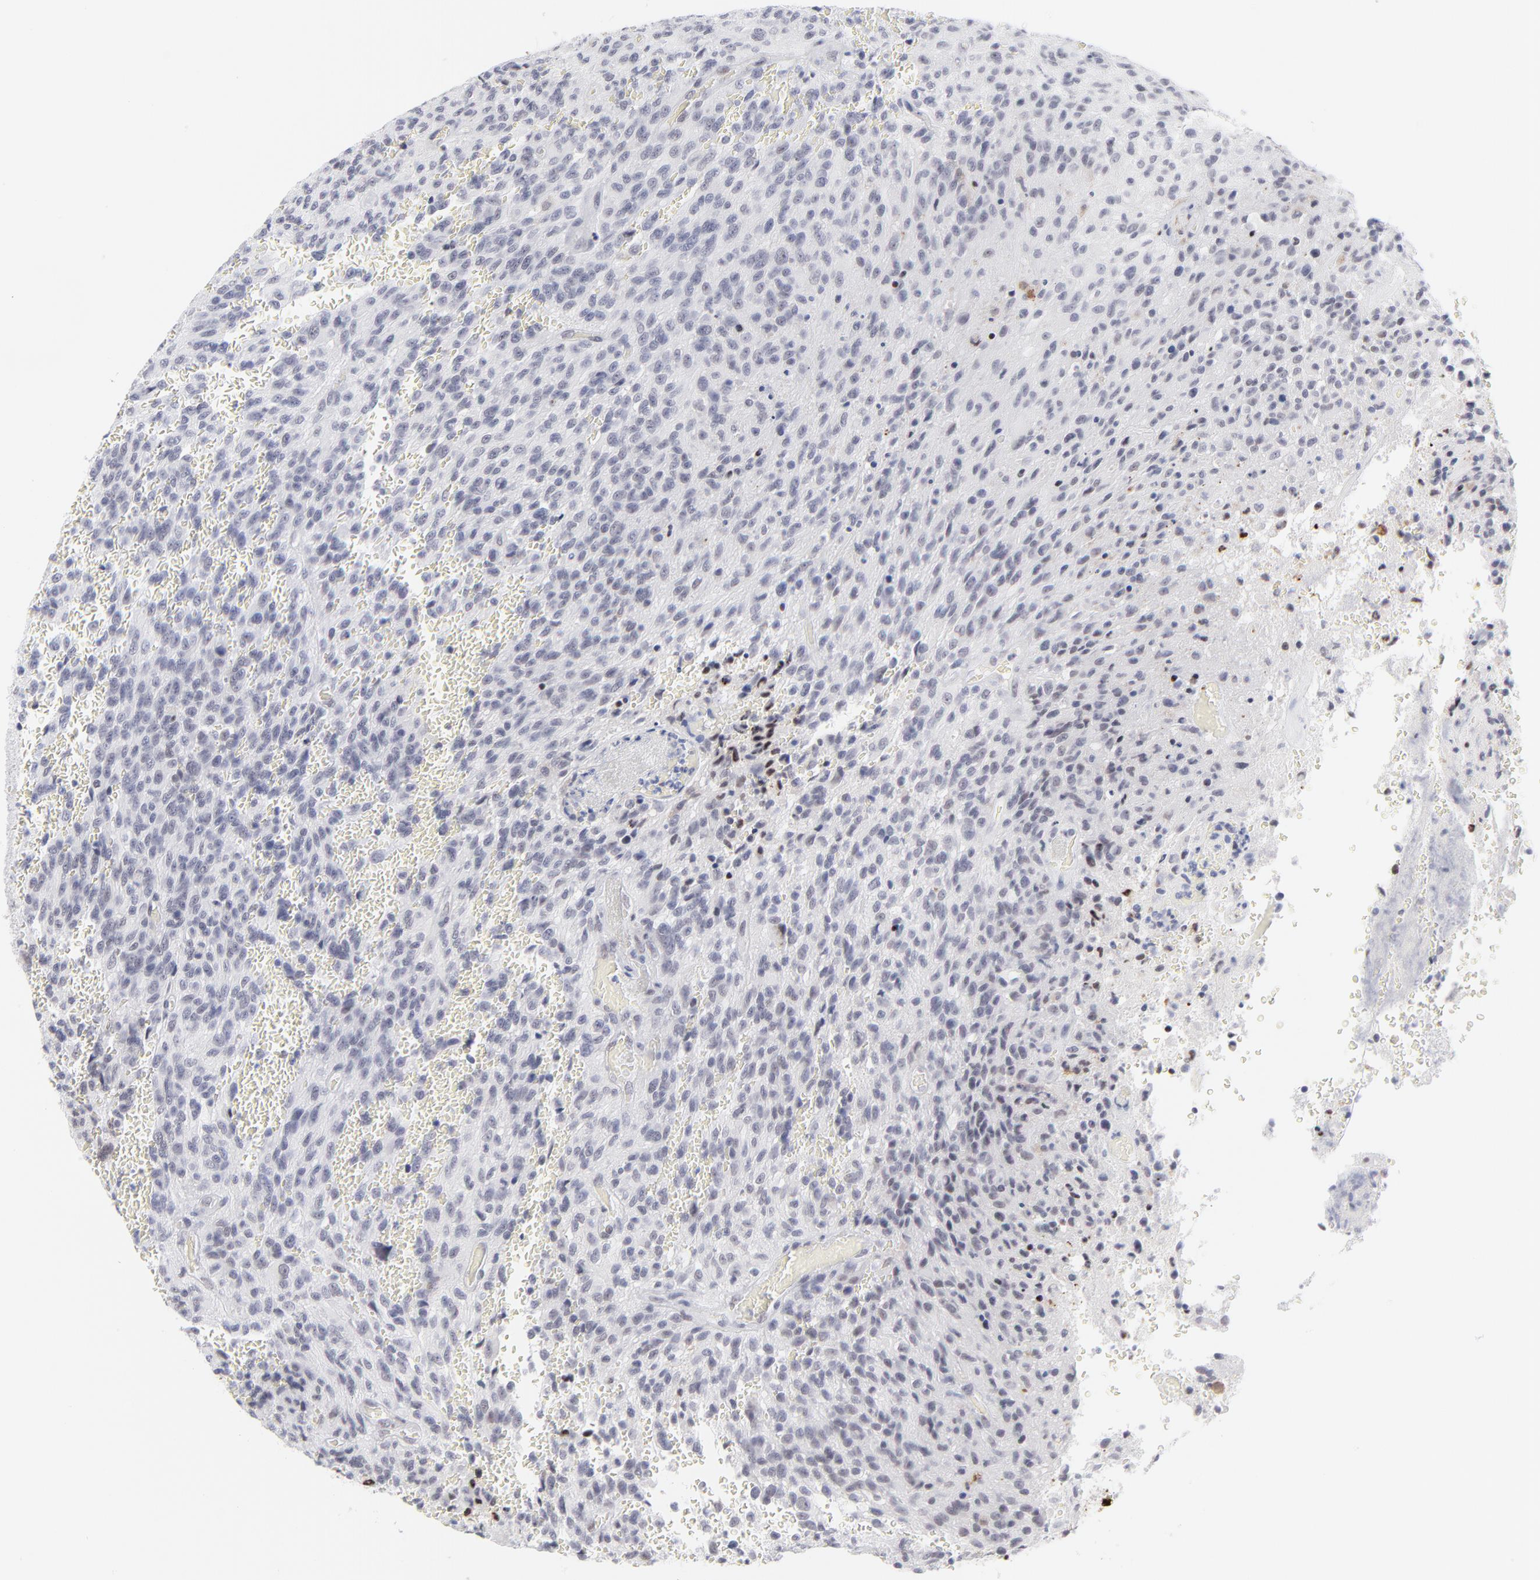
{"staining": {"intensity": "negative", "quantity": "none", "location": "none"}, "tissue": "glioma", "cell_type": "Tumor cells", "image_type": "cancer", "snomed": [{"axis": "morphology", "description": "Normal tissue, NOS"}, {"axis": "morphology", "description": "Glioma, malignant, High grade"}, {"axis": "topography", "description": "Cerebral cortex"}], "caption": "Immunohistochemical staining of high-grade glioma (malignant) demonstrates no significant expression in tumor cells. (DAB (3,3'-diaminobenzidine) immunohistochemistry with hematoxylin counter stain).", "gene": "CCR2", "patient": {"sex": "male", "age": 56}}